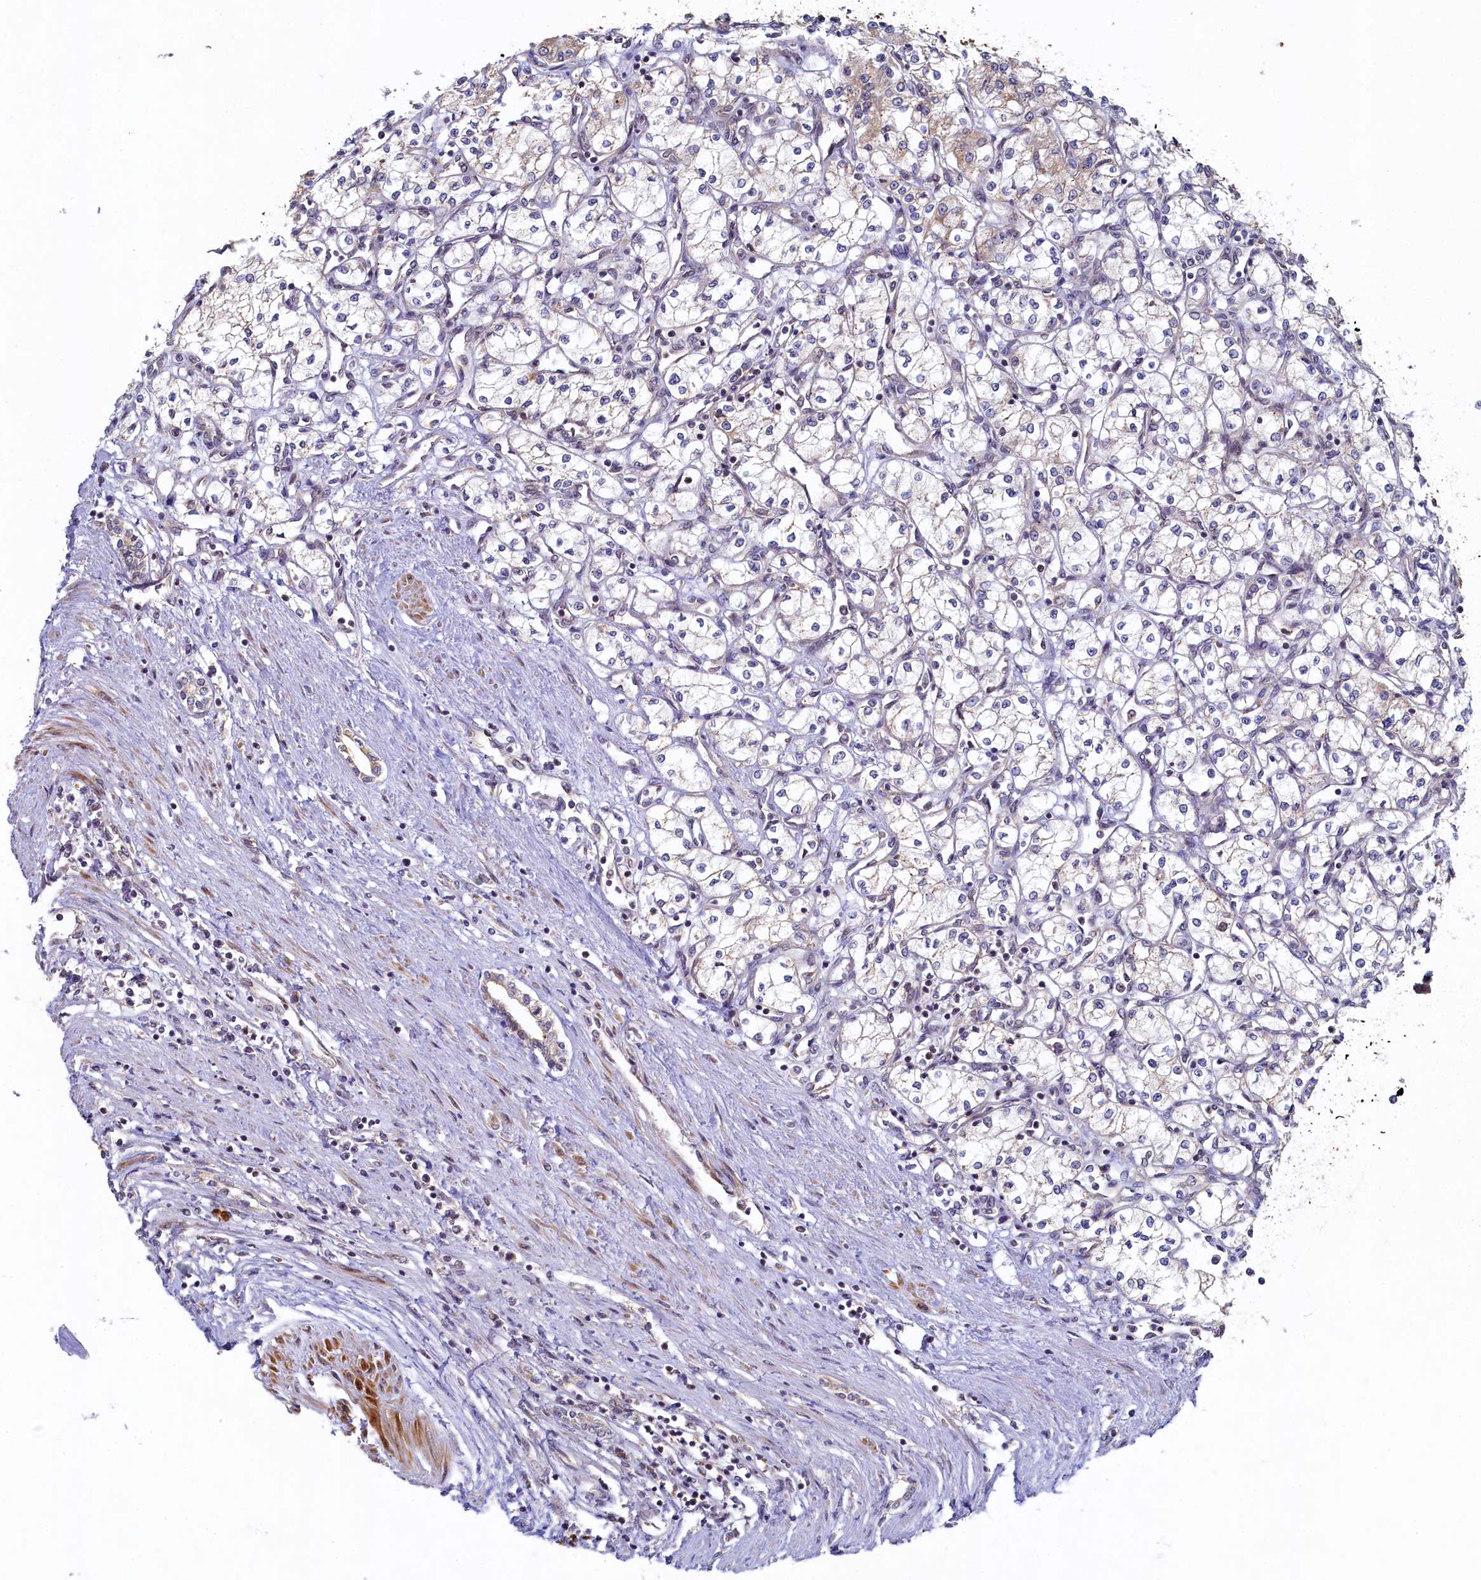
{"staining": {"intensity": "weak", "quantity": "<25%", "location": "cytoplasmic/membranous"}, "tissue": "renal cancer", "cell_type": "Tumor cells", "image_type": "cancer", "snomed": [{"axis": "morphology", "description": "Adenocarcinoma, NOS"}, {"axis": "topography", "description": "Kidney"}], "caption": "Tumor cells show no significant protein staining in renal cancer (adenocarcinoma).", "gene": "CEP20", "patient": {"sex": "male", "age": 59}}